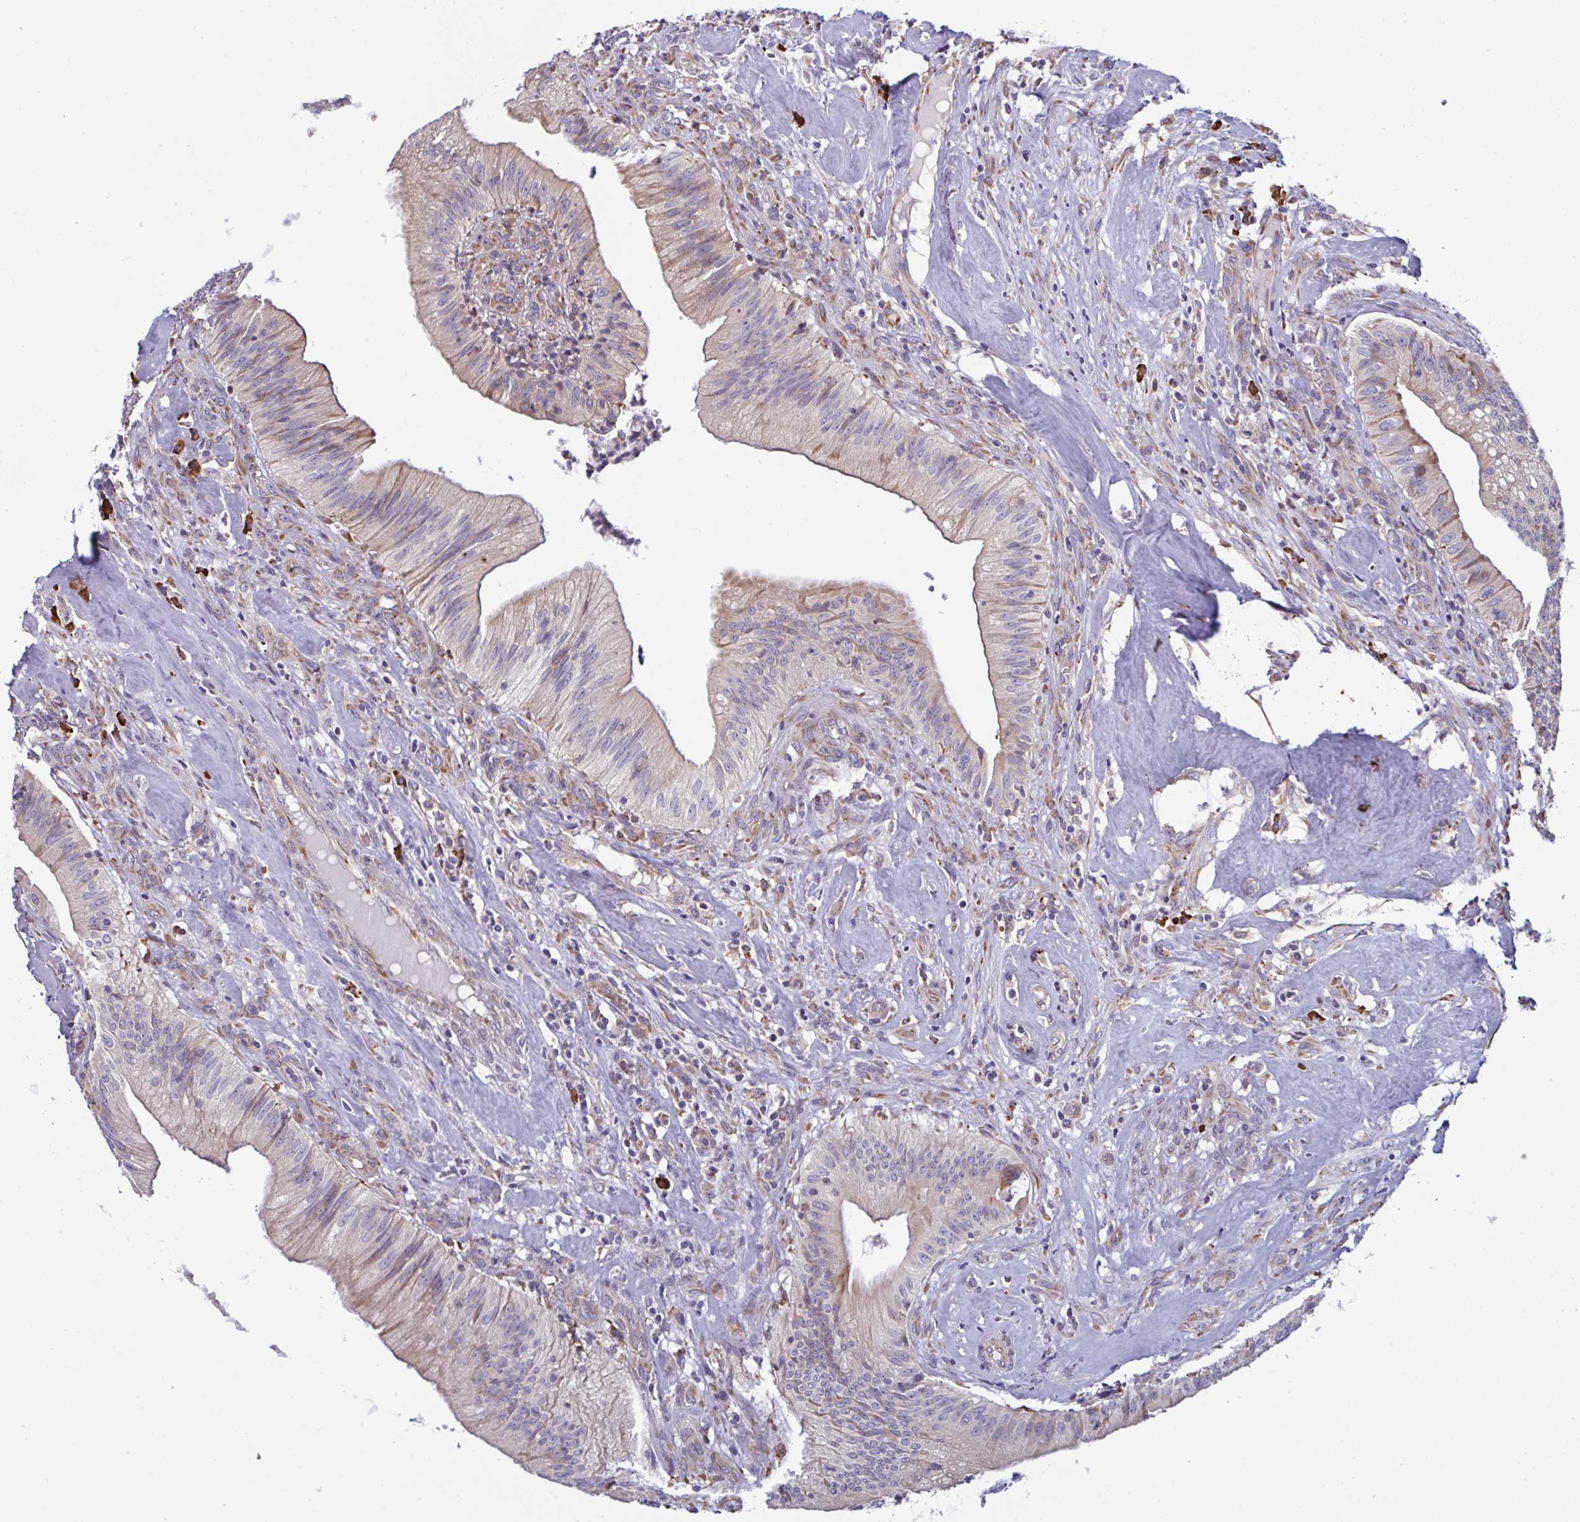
{"staining": {"intensity": "weak", "quantity": "<25%", "location": "cytoplasmic/membranous"}, "tissue": "head and neck cancer", "cell_type": "Tumor cells", "image_type": "cancer", "snomed": [{"axis": "morphology", "description": "Adenocarcinoma, NOS"}, {"axis": "topography", "description": "Head-Neck"}], "caption": "Tumor cells show no significant staining in adenocarcinoma (head and neck).", "gene": "MYMK", "patient": {"sex": "male", "age": 44}}